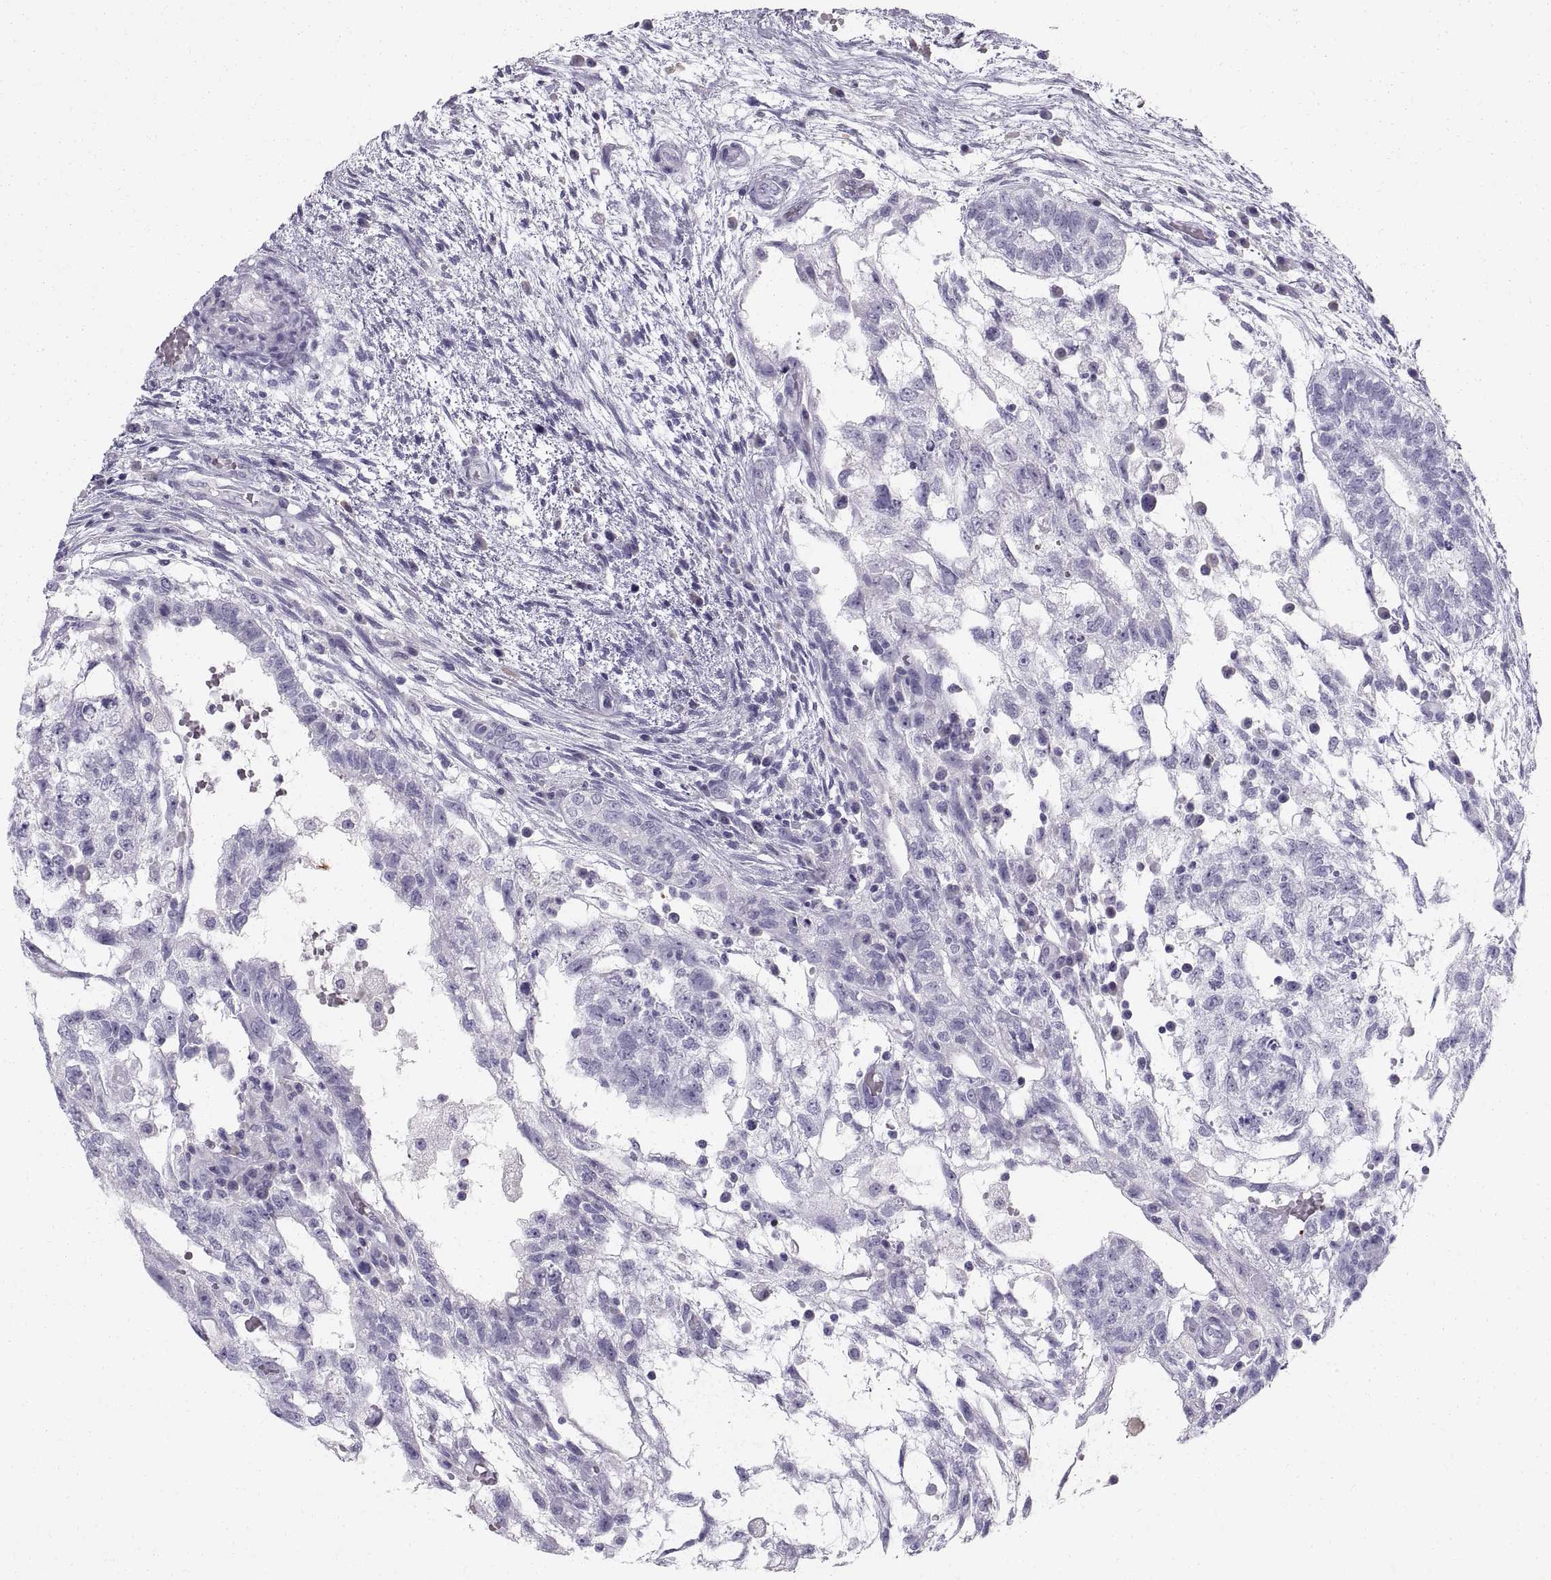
{"staining": {"intensity": "negative", "quantity": "none", "location": "none"}, "tissue": "testis cancer", "cell_type": "Tumor cells", "image_type": "cancer", "snomed": [{"axis": "morphology", "description": "Normal tissue, NOS"}, {"axis": "morphology", "description": "Carcinoma, Embryonal, NOS"}, {"axis": "topography", "description": "Testis"}, {"axis": "topography", "description": "Epididymis"}], "caption": "Immunohistochemistry of human embryonal carcinoma (testis) displays no expression in tumor cells.", "gene": "SLC22A6", "patient": {"sex": "male", "age": 32}}